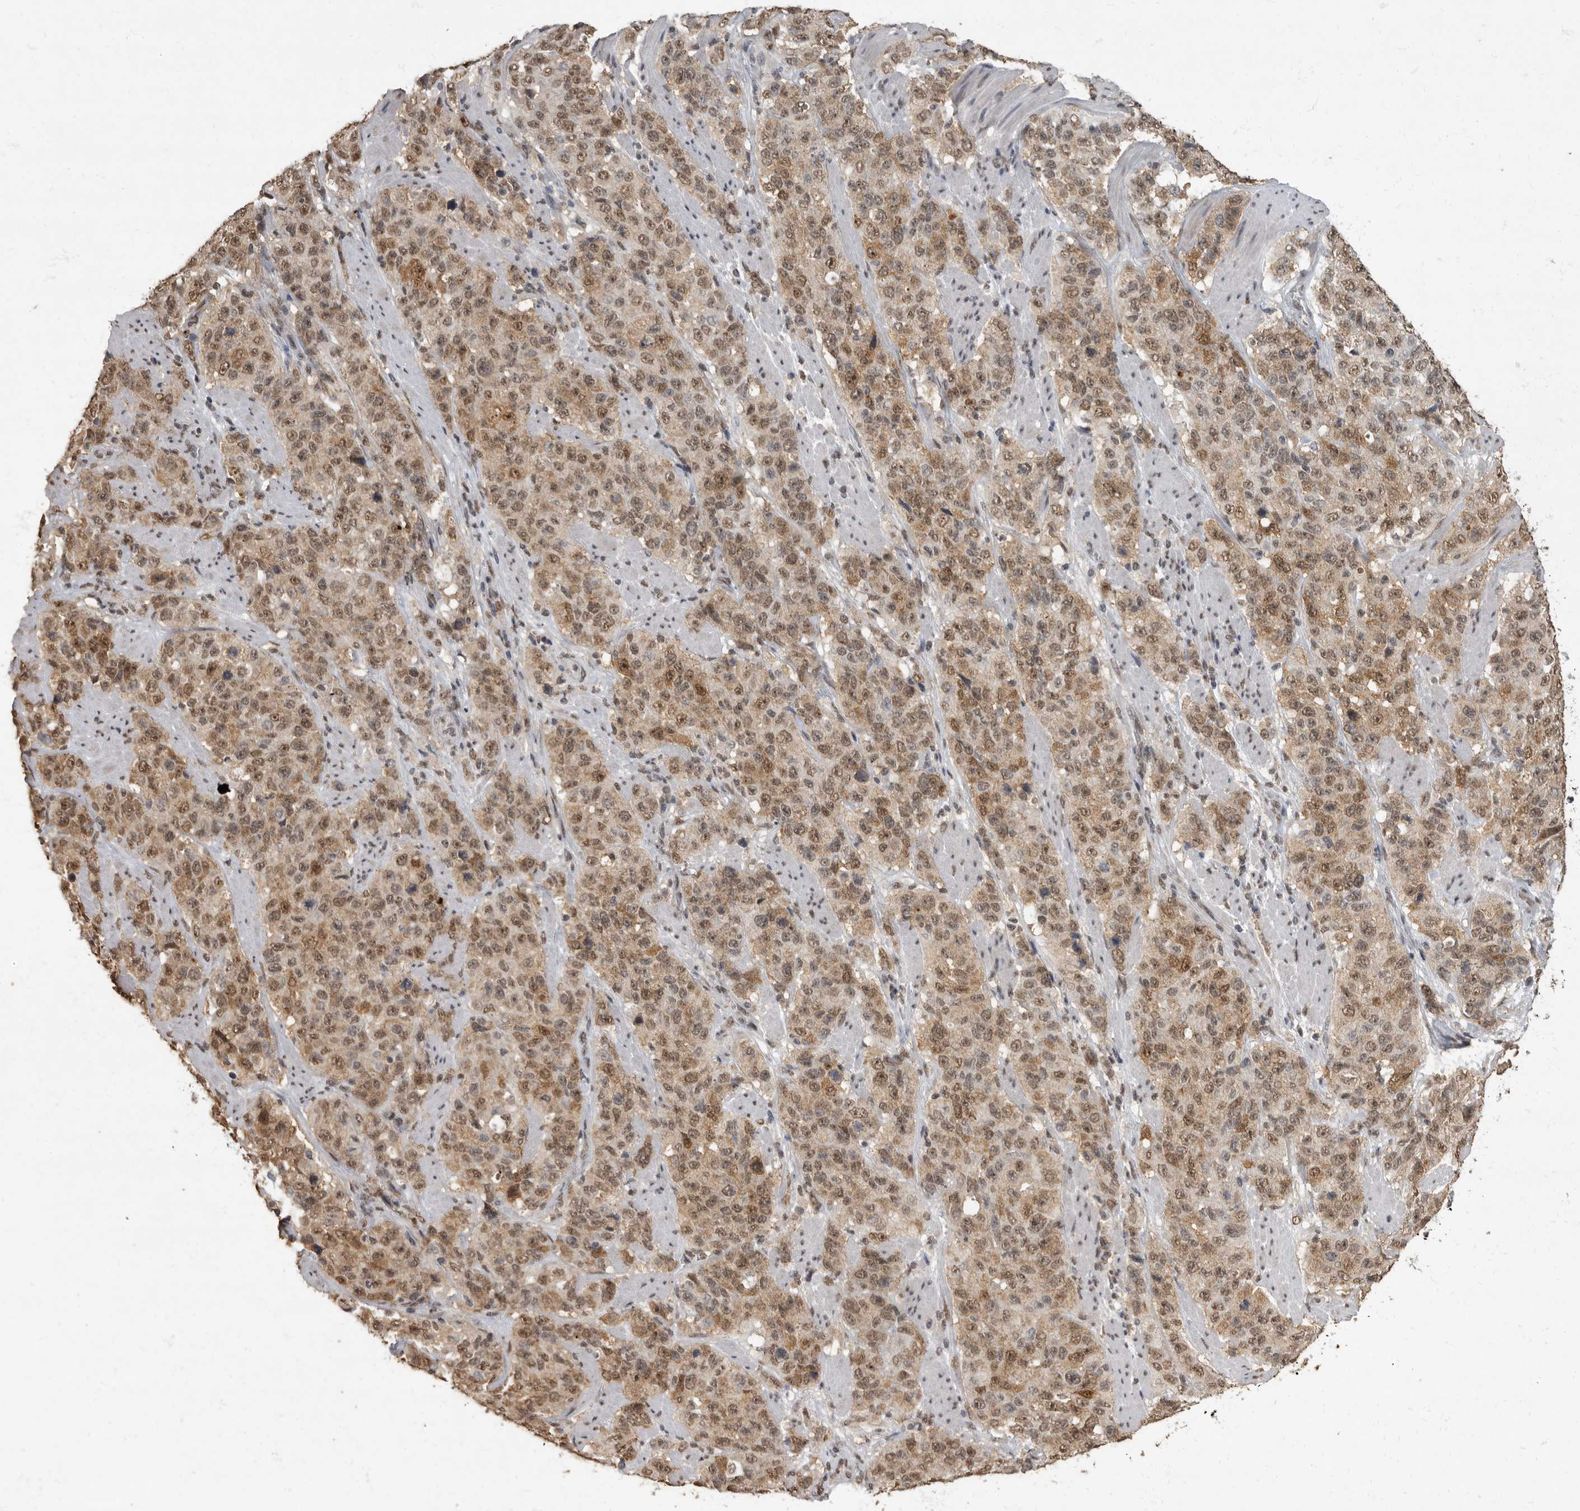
{"staining": {"intensity": "moderate", "quantity": ">75%", "location": "cytoplasmic/membranous,nuclear"}, "tissue": "stomach cancer", "cell_type": "Tumor cells", "image_type": "cancer", "snomed": [{"axis": "morphology", "description": "Adenocarcinoma, NOS"}, {"axis": "topography", "description": "Stomach"}], "caption": "A brown stain highlights moderate cytoplasmic/membranous and nuclear positivity of a protein in human stomach adenocarcinoma tumor cells. (DAB IHC, brown staining for protein, blue staining for nuclei).", "gene": "NBL1", "patient": {"sex": "male", "age": 48}}